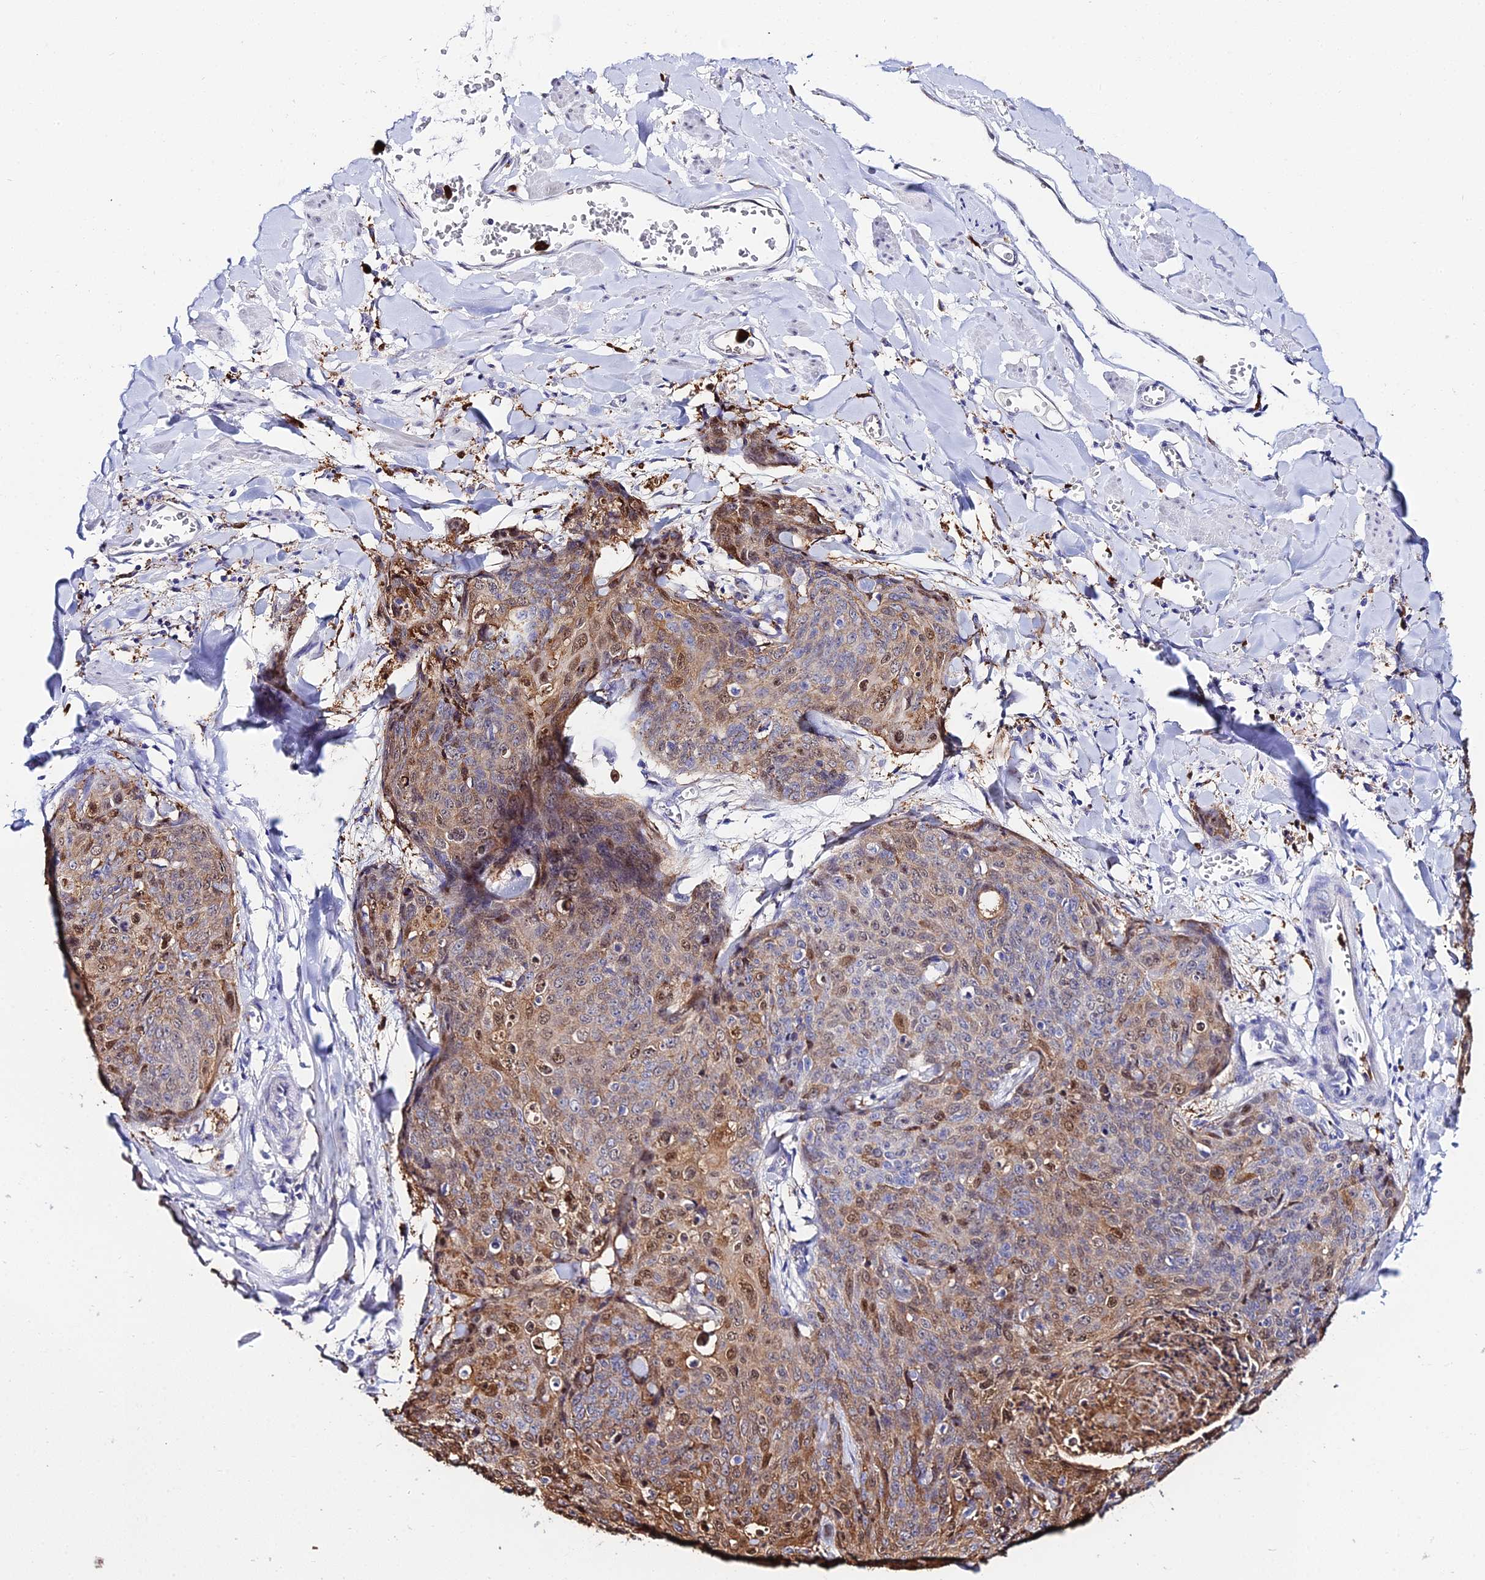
{"staining": {"intensity": "moderate", "quantity": ">75%", "location": "cytoplasmic/membranous,nuclear"}, "tissue": "skin cancer", "cell_type": "Tumor cells", "image_type": "cancer", "snomed": [{"axis": "morphology", "description": "Squamous cell carcinoma, NOS"}, {"axis": "topography", "description": "Skin"}, {"axis": "topography", "description": "Vulva"}], "caption": "Immunohistochemical staining of human squamous cell carcinoma (skin) reveals medium levels of moderate cytoplasmic/membranous and nuclear staining in approximately >75% of tumor cells. (IHC, brightfield microscopy, high magnification).", "gene": "MCM10", "patient": {"sex": "female", "age": 85}}